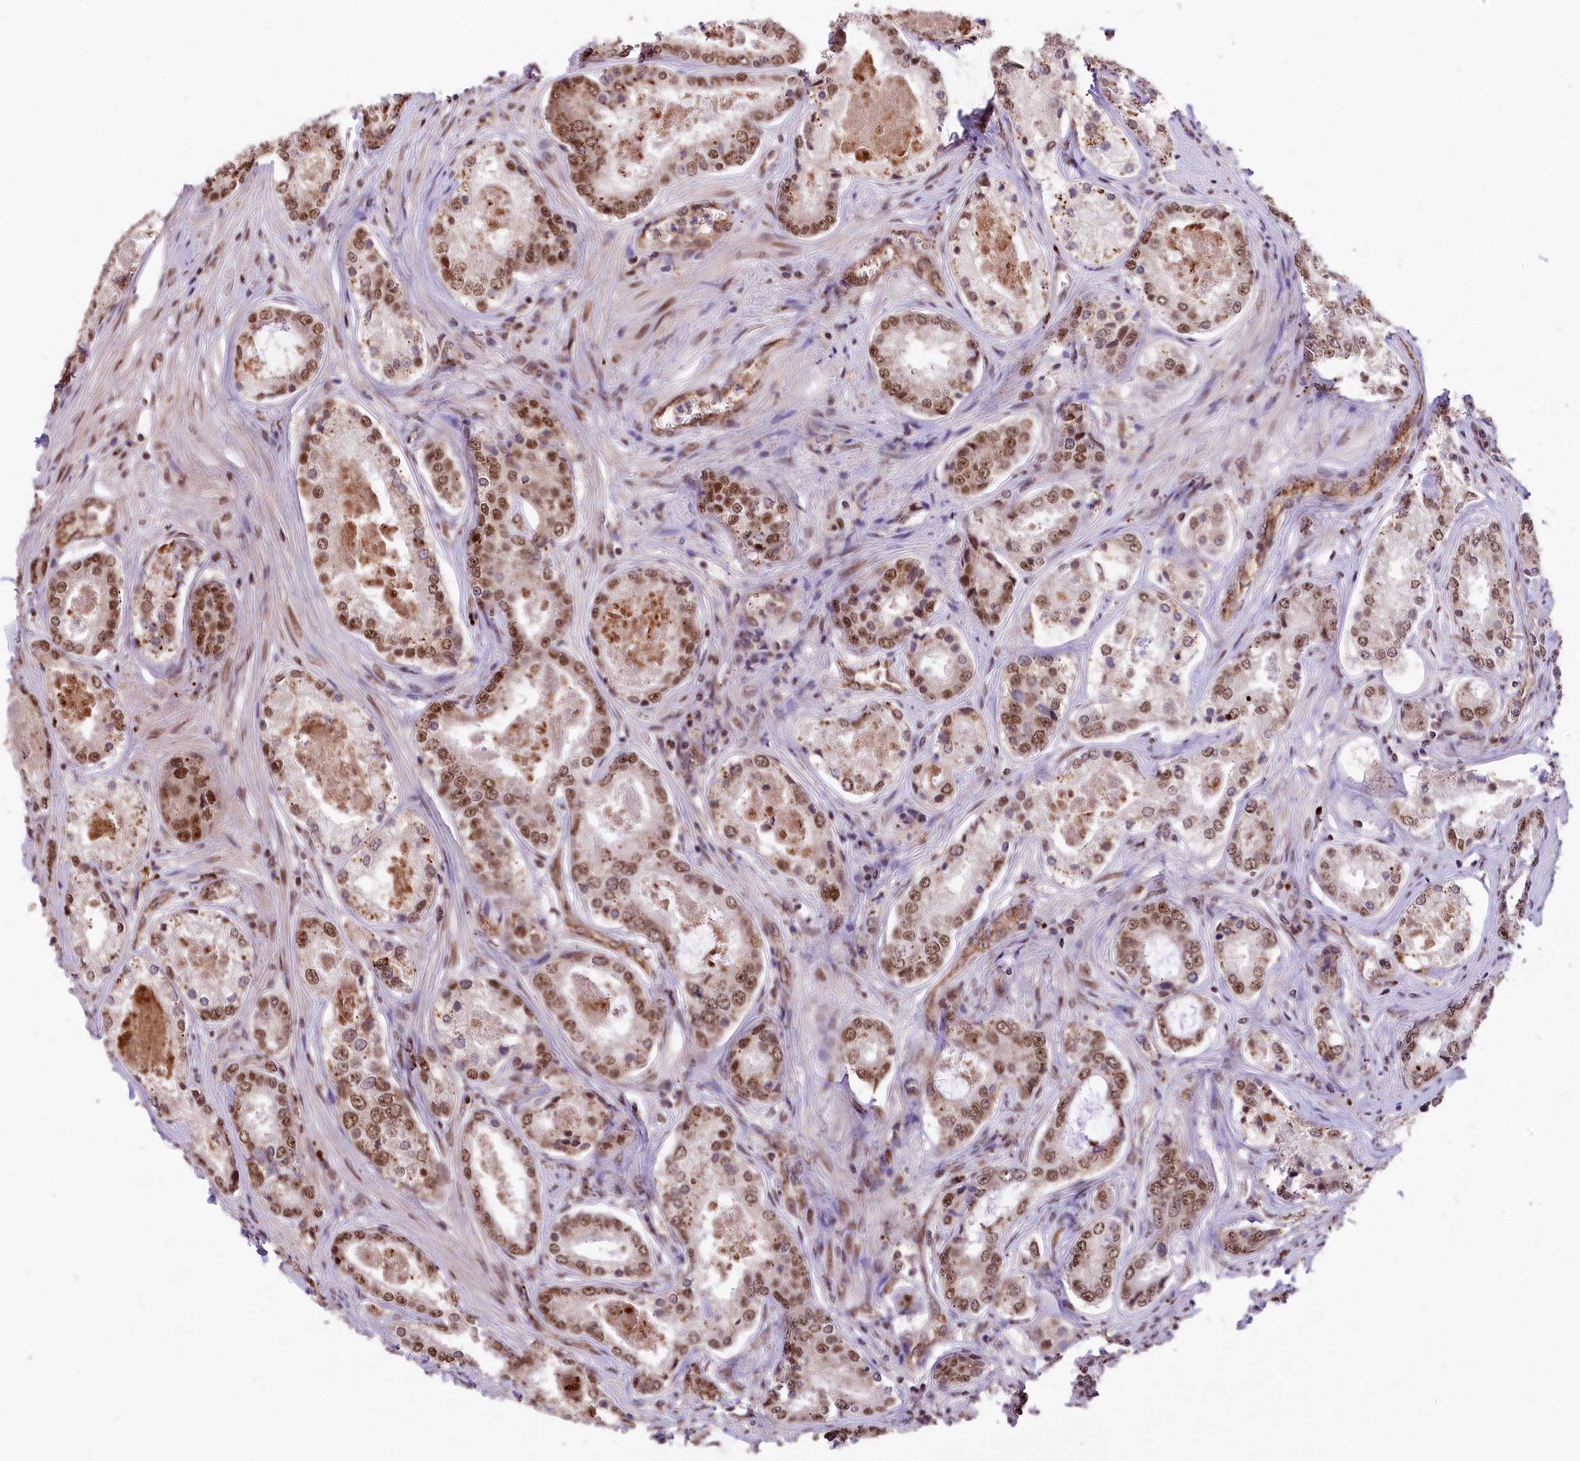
{"staining": {"intensity": "moderate", "quantity": ">75%", "location": "cytoplasmic/membranous,nuclear"}, "tissue": "prostate cancer", "cell_type": "Tumor cells", "image_type": "cancer", "snomed": [{"axis": "morphology", "description": "Adenocarcinoma, Low grade"}, {"axis": "topography", "description": "Prostate"}], "caption": "Protein staining demonstrates moderate cytoplasmic/membranous and nuclear expression in about >75% of tumor cells in prostate low-grade adenocarcinoma.", "gene": "MRPL54", "patient": {"sex": "male", "age": 68}}